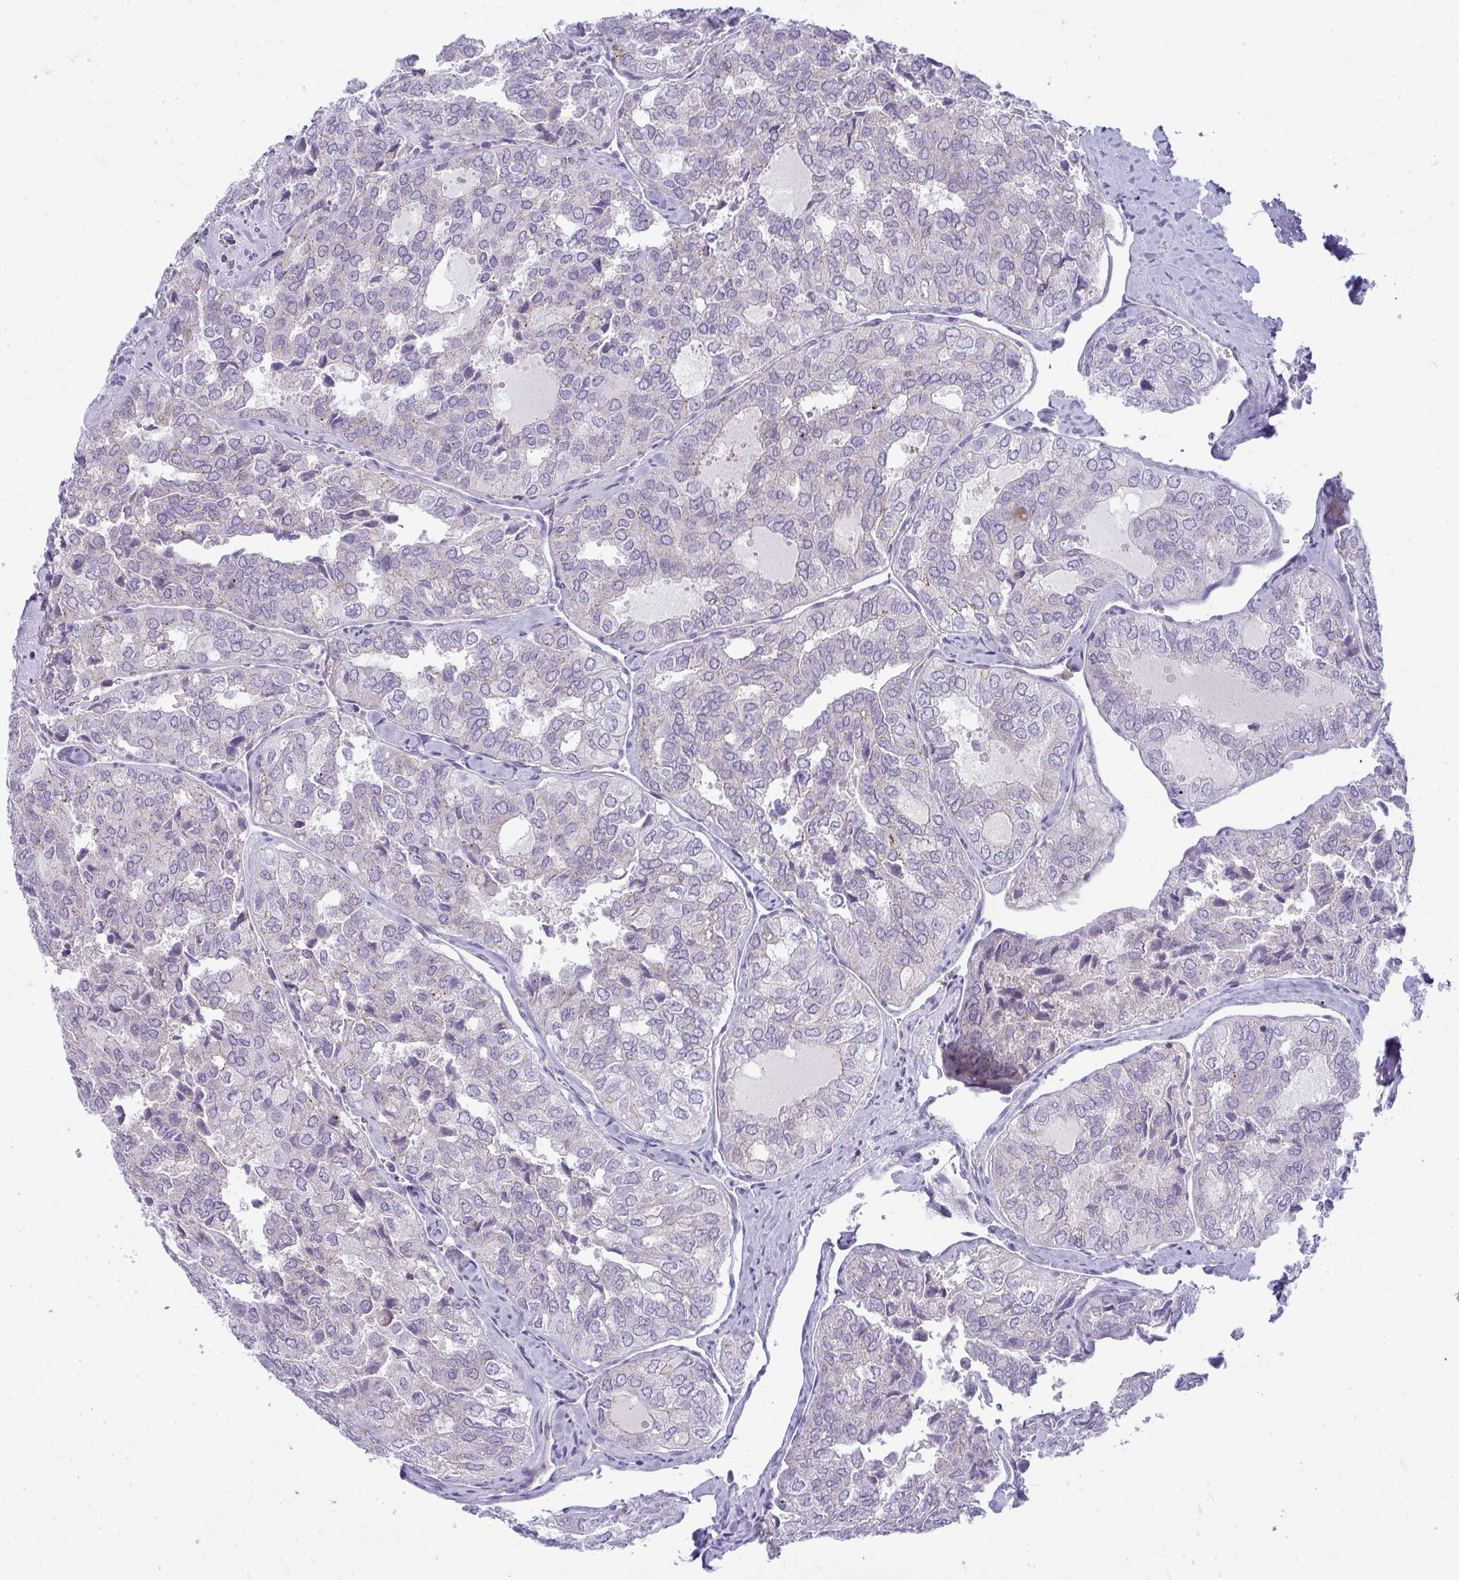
{"staining": {"intensity": "negative", "quantity": "none", "location": "none"}, "tissue": "thyroid cancer", "cell_type": "Tumor cells", "image_type": "cancer", "snomed": [{"axis": "morphology", "description": "Follicular adenoma carcinoma, NOS"}, {"axis": "topography", "description": "Thyroid gland"}], "caption": "The micrograph shows no staining of tumor cells in thyroid cancer (follicular adenoma carcinoma). Nuclei are stained in blue.", "gene": "VPS4B", "patient": {"sex": "male", "age": 75}}